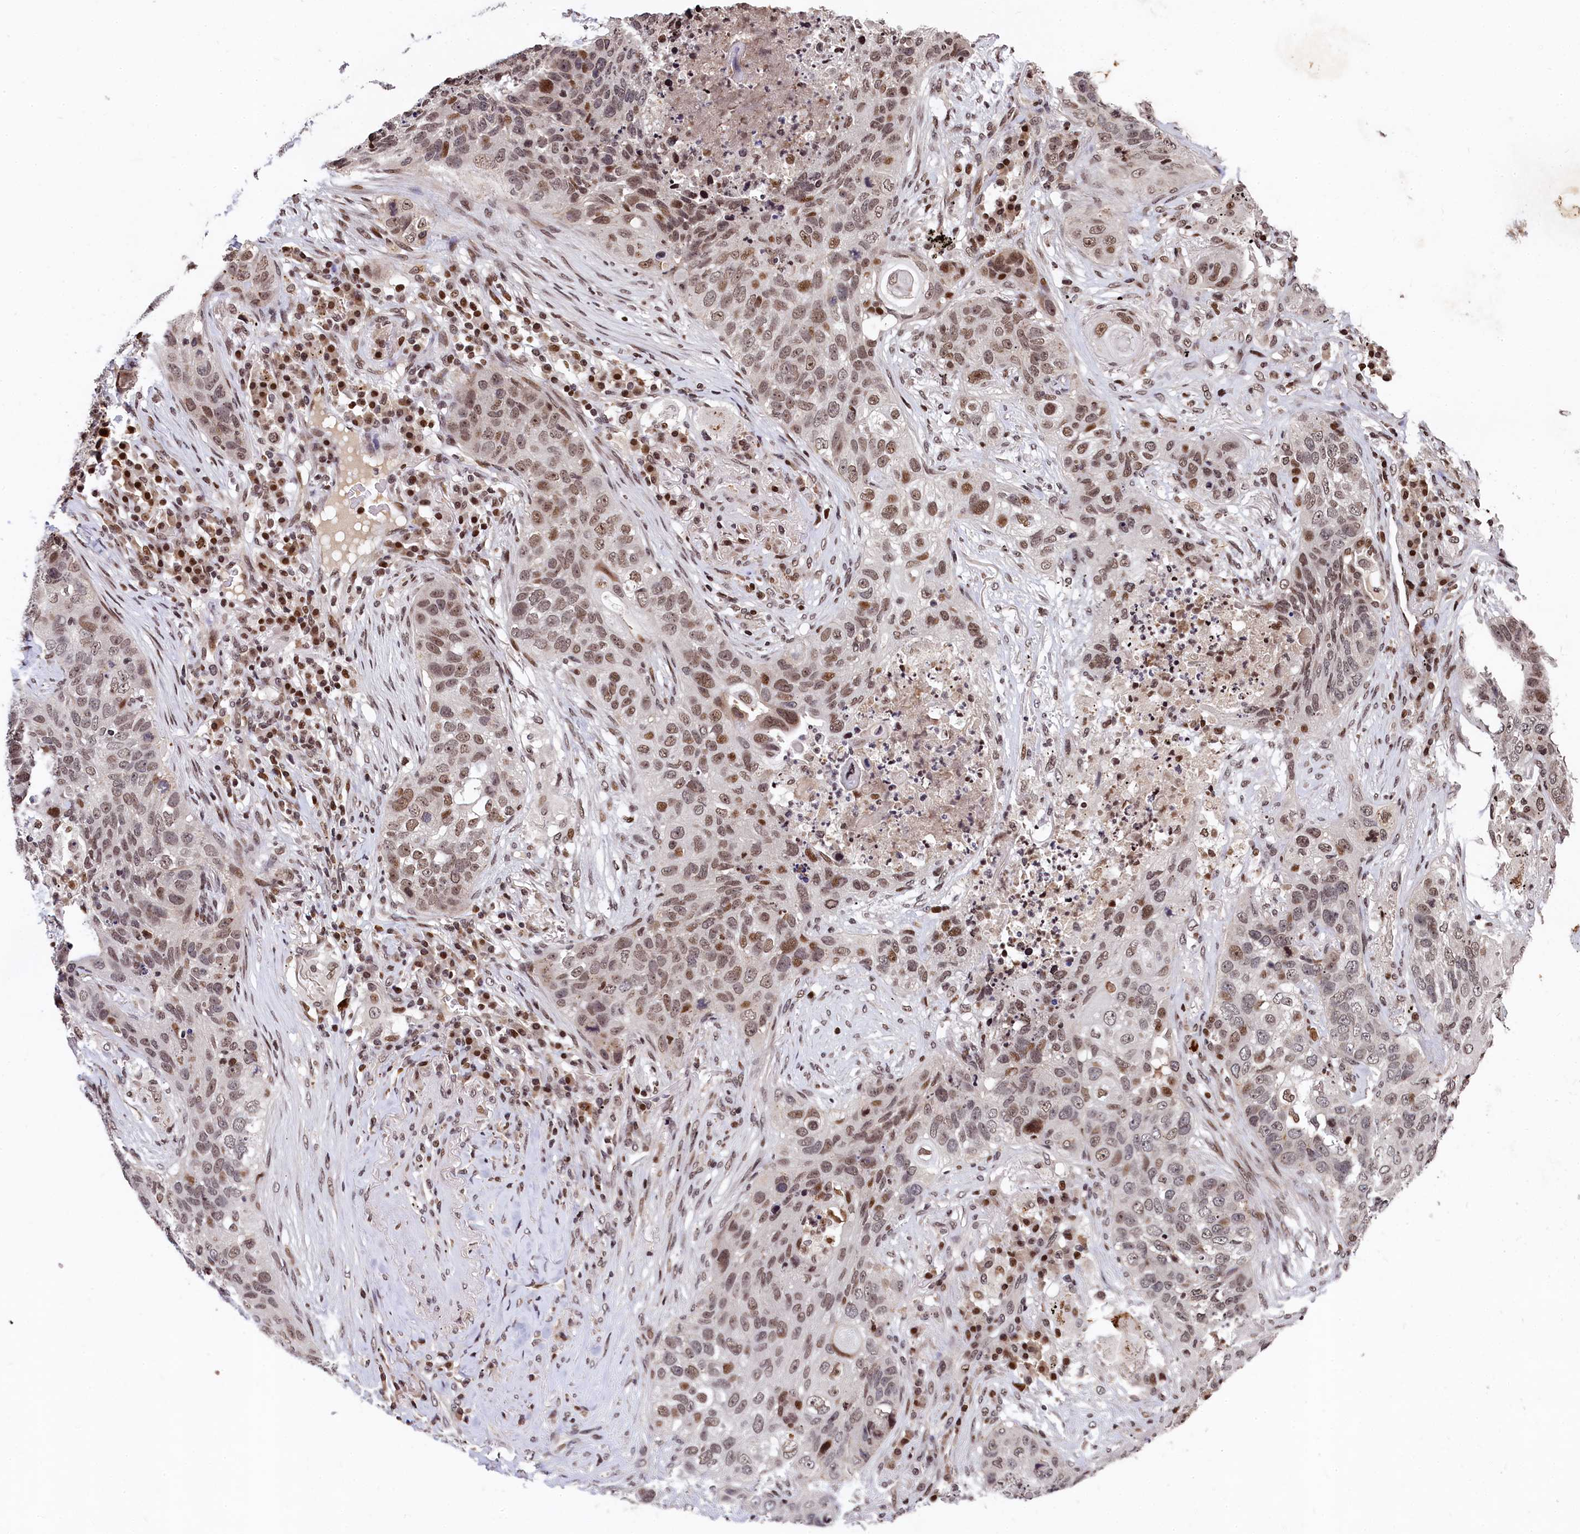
{"staining": {"intensity": "moderate", "quantity": "25%-75%", "location": "nuclear"}, "tissue": "lung cancer", "cell_type": "Tumor cells", "image_type": "cancer", "snomed": [{"axis": "morphology", "description": "Squamous cell carcinoma, NOS"}, {"axis": "topography", "description": "Lung"}], "caption": "Lung cancer (squamous cell carcinoma) was stained to show a protein in brown. There is medium levels of moderate nuclear positivity in approximately 25%-75% of tumor cells.", "gene": "FAM217B", "patient": {"sex": "female", "age": 63}}